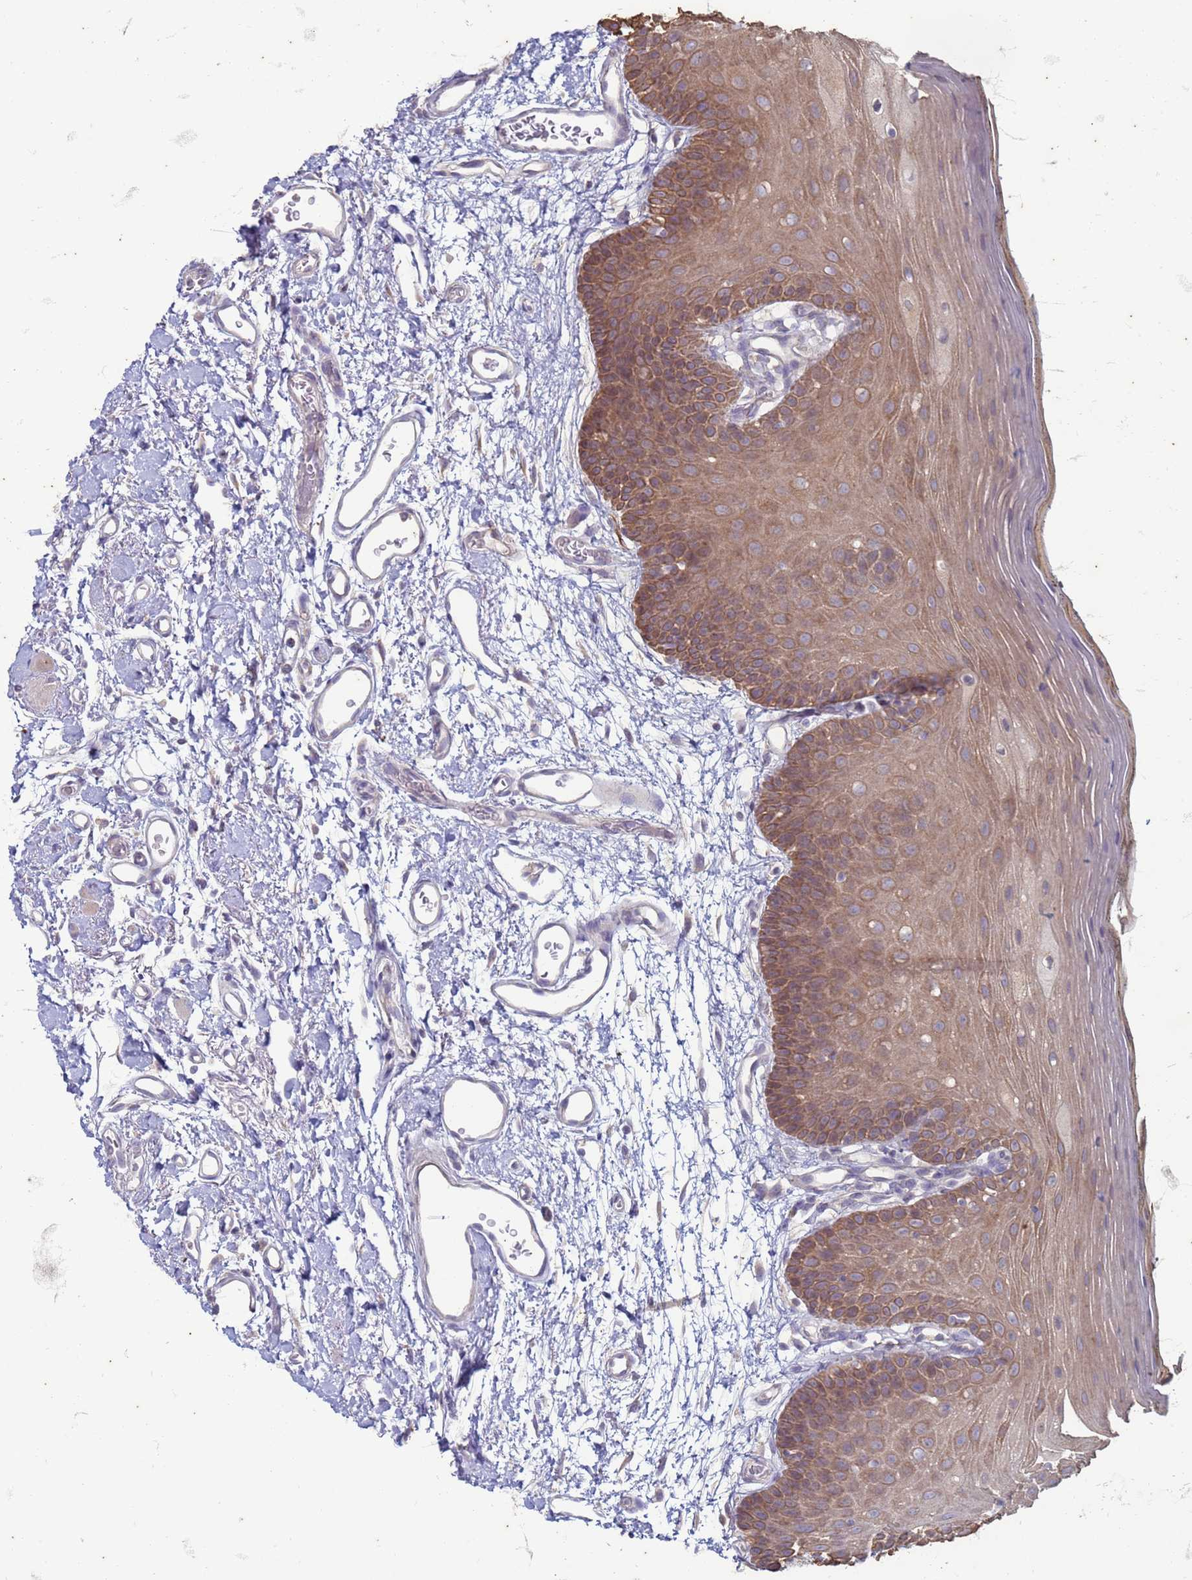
{"staining": {"intensity": "moderate", "quantity": ">75%", "location": "cytoplasmic/membranous"}, "tissue": "oral mucosa", "cell_type": "Squamous epithelial cells", "image_type": "normal", "snomed": [{"axis": "morphology", "description": "Normal tissue, NOS"}, {"axis": "topography", "description": "Oral tissue"}, {"axis": "topography", "description": "Tounge, NOS"}], "caption": "Moderate cytoplasmic/membranous protein expression is seen in about >75% of squamous epithelial cells in oral mucosa.", "gene": "SUCO", "patient": {"sex": "female", "age": 81}}